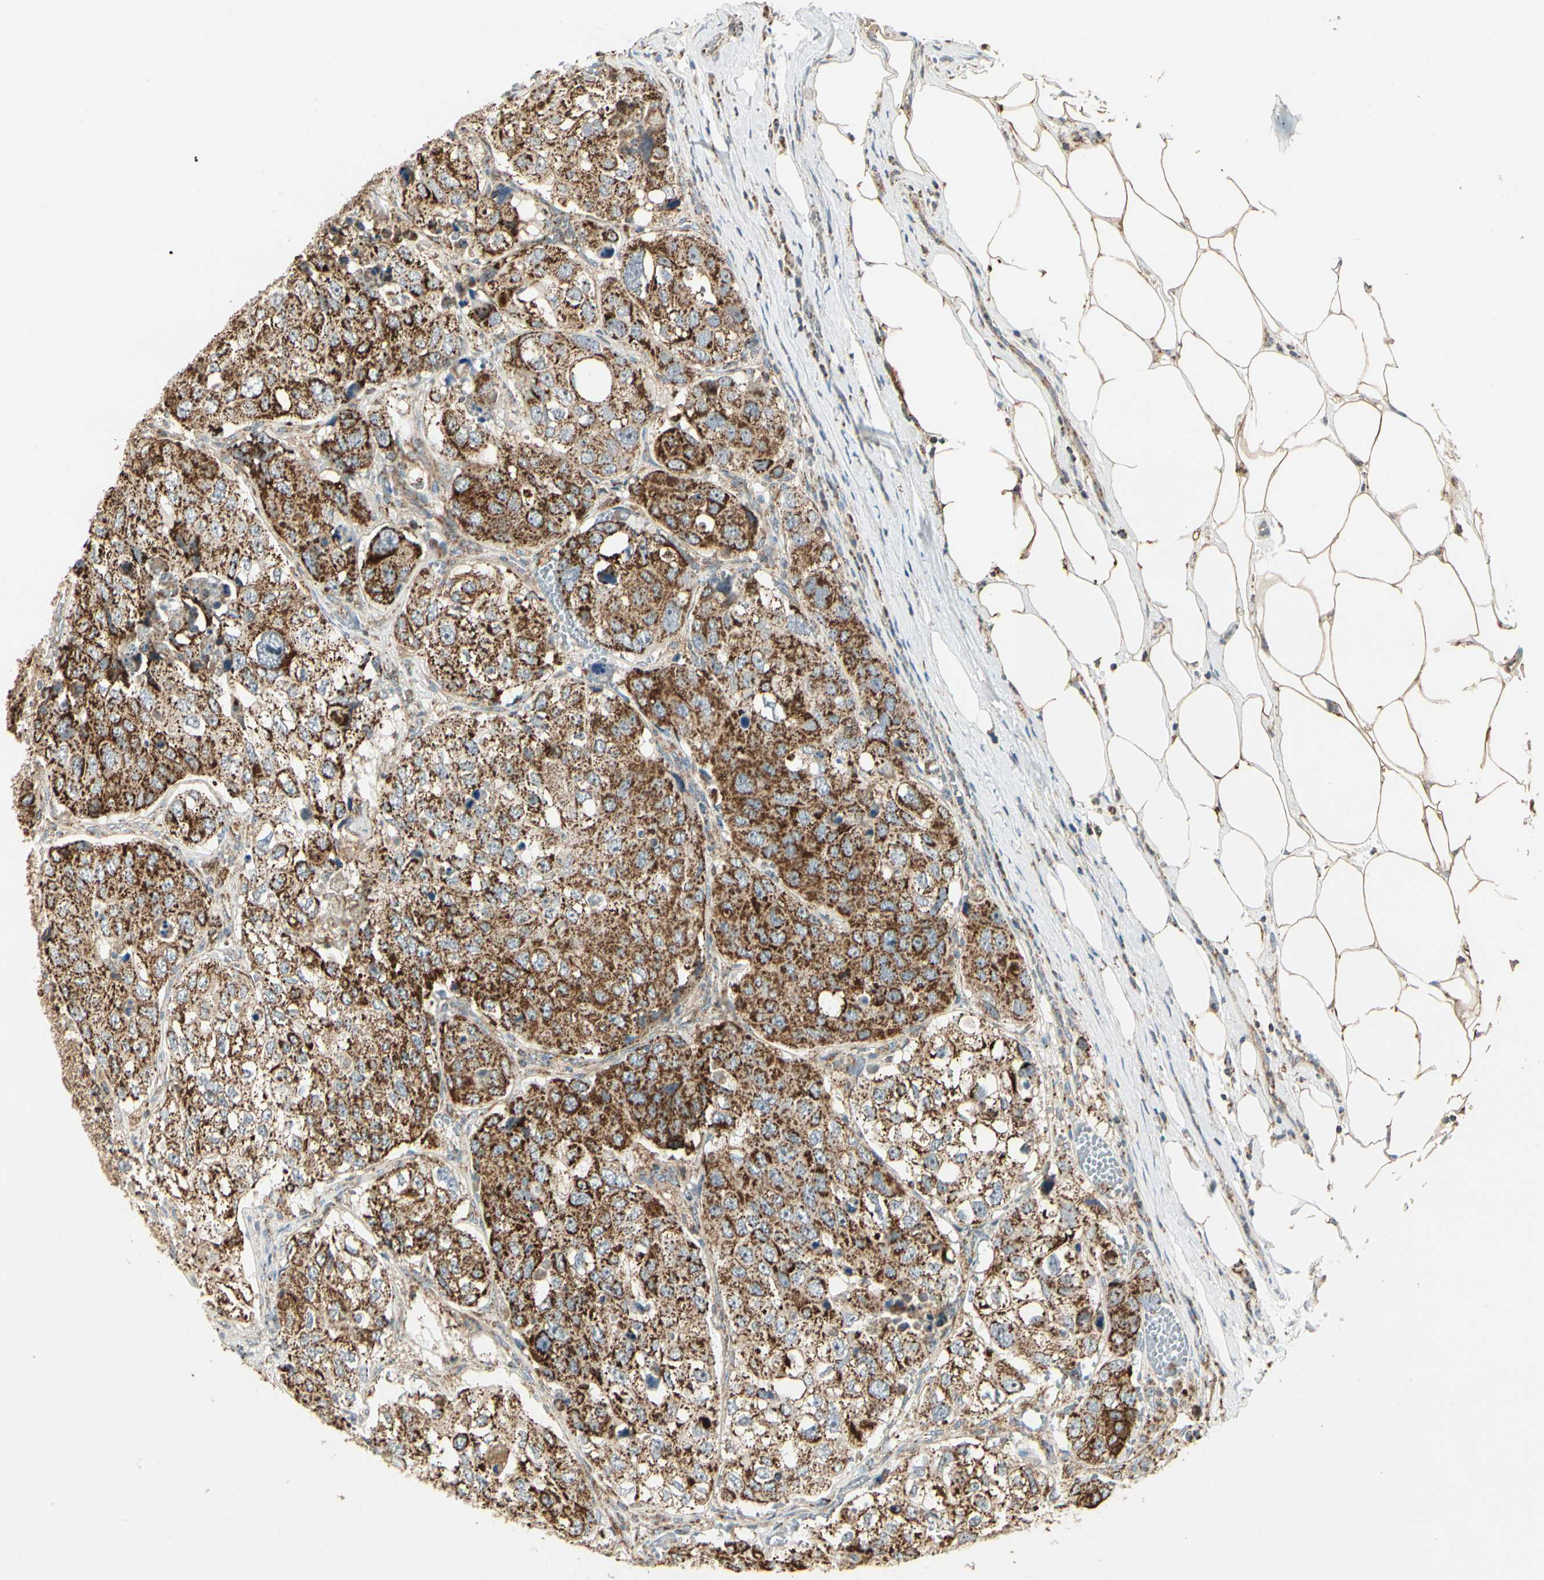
{"staining": {"intensity": "strong", "quantity": ">75%", "location": "cytoplasmic/membranous"}, "tissue": "urothelial cancer", "cell_type": "Tumor cells", "image_type": "cancer", "snomed": [{"axis": "morphology", "description": "Urothelial carcinoma, High grade"}, {"axis": "topography", "description": "Lymph node"}, {"axis": "topography", "description": "Urinary bladder"}], "caption": "The image shows a brown stain indicating the presence of a protein in the cytoplasmic/membranous of tumor cells in urothelial cancer.", "gene": "ANKS6", "patient": {"sex": "male", "age": 51}}